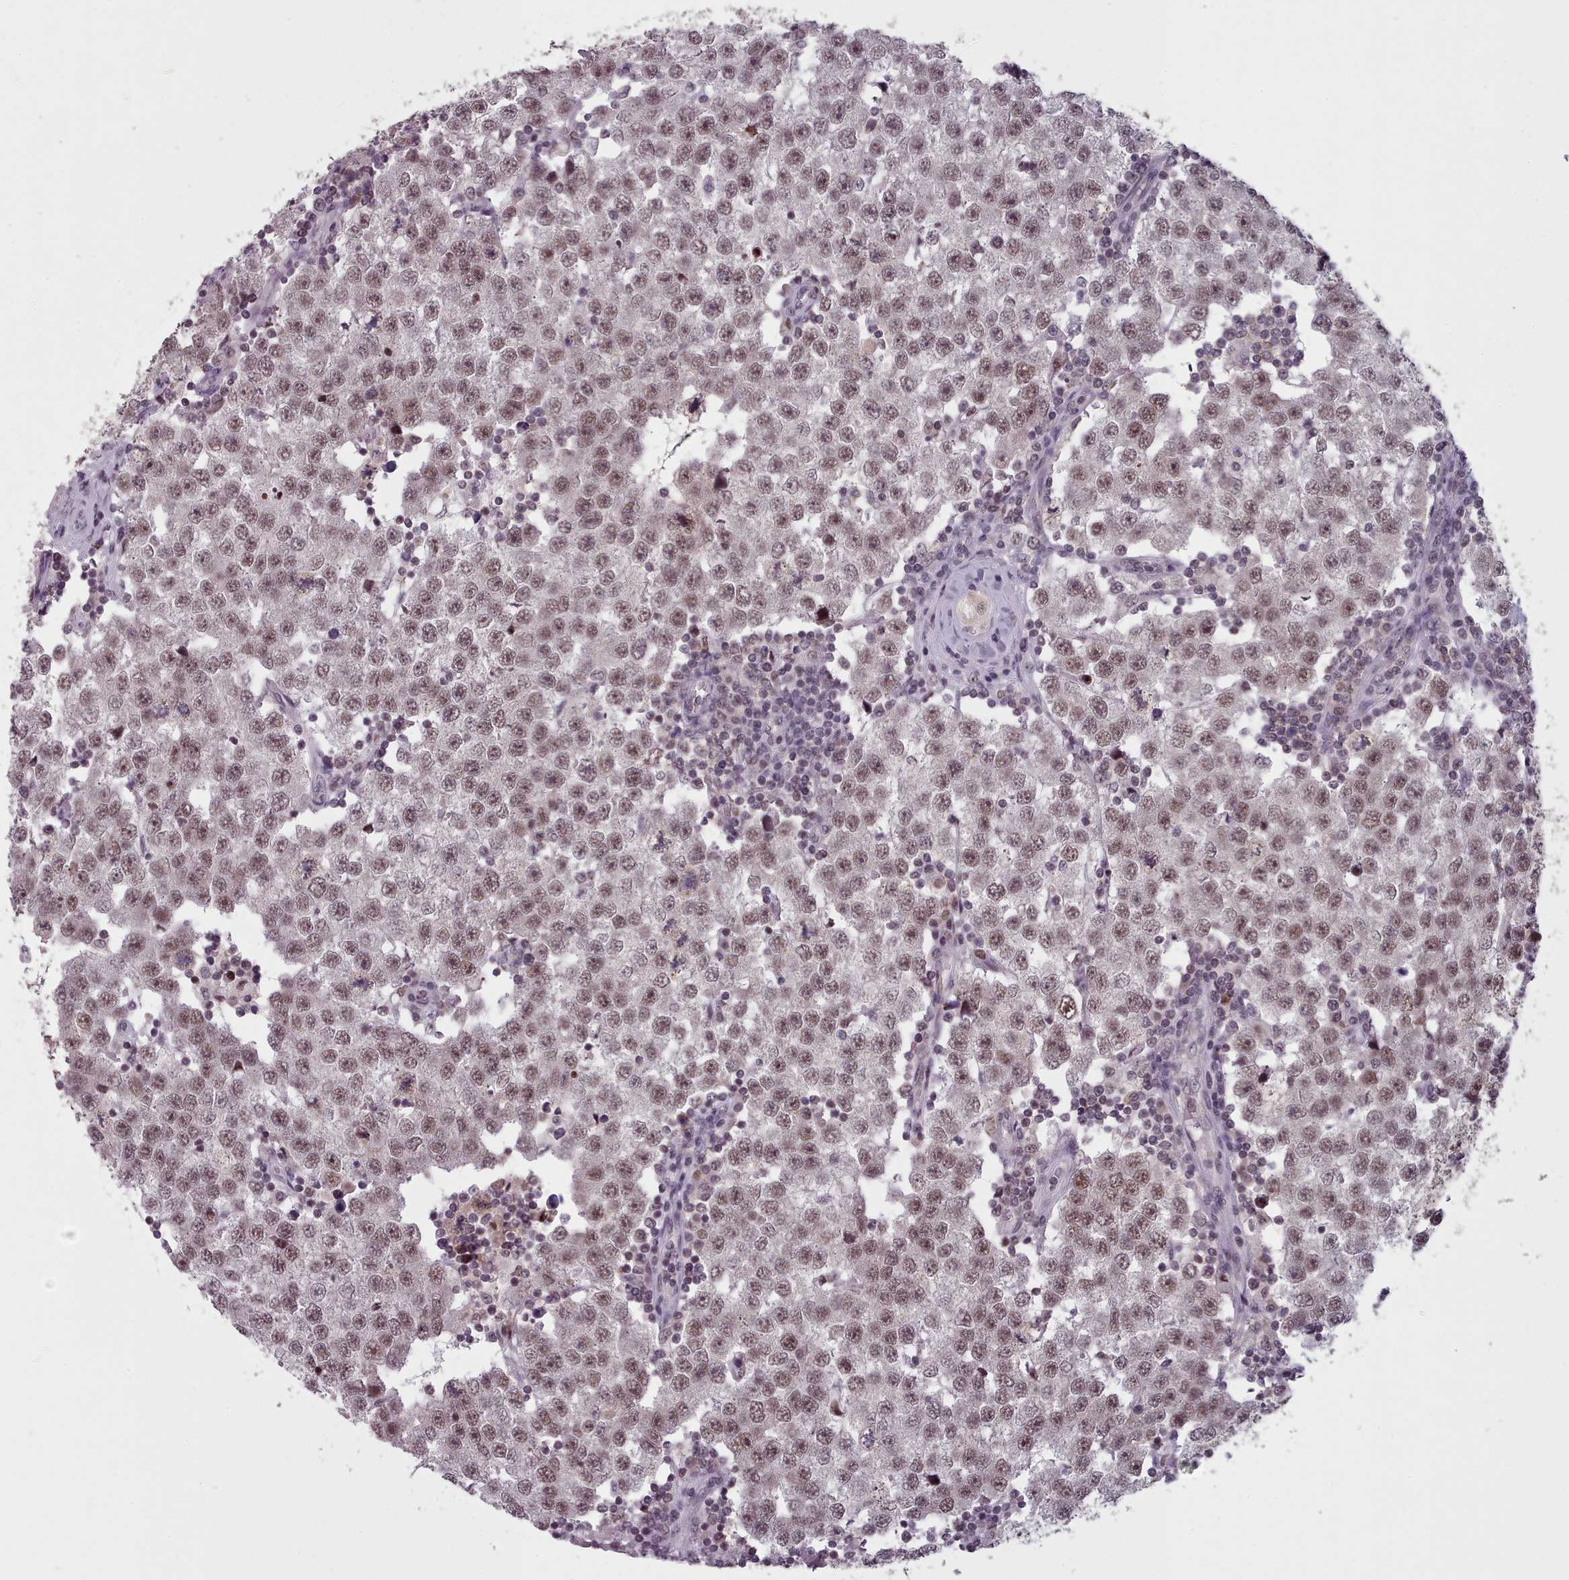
{"staining": {"intensity": "moderate", "quantity": ">75%", "location": "nuclear"}, "tissue": "testis cancer", "cell_type": "Tumor cells", "image_type": "cancer", "snomed": [{"axis": "morphology", "description": "Seminoma, NOS"}, {"axis": "topography", "description": "Testis"}], "caption": "Immunohistochemistry image of human seminoma (testis) stained for a protein (brown), which reveals medium levels of moderate nuclear expression in approximately >75% of tumor cells.", "gene": "SRSF9", "patient": {"sex": "male", "age": 34}}